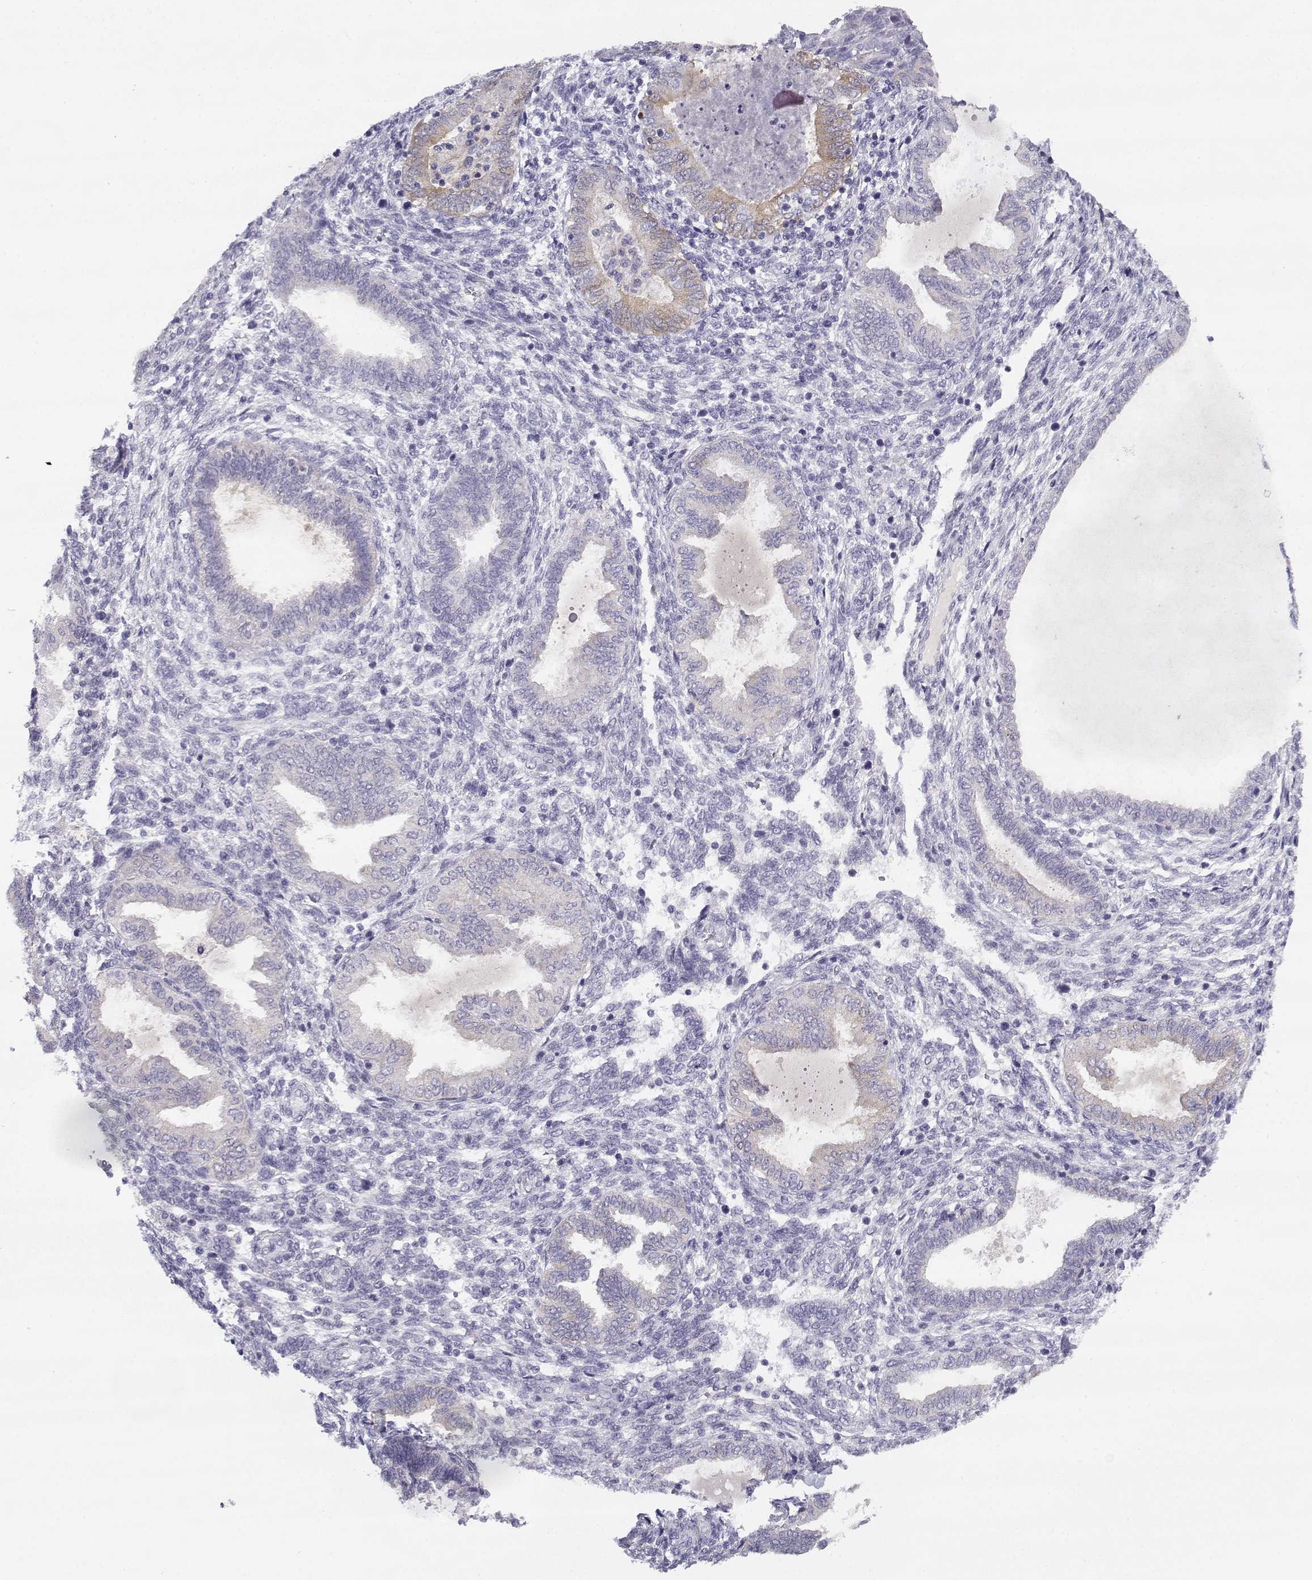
{"staining": {"intensity": "negative", "quantity": "none", "location": "none"}, "tissue": "endometrium", "cell_type": "Cells in endometrial stroma", "image_type": "normal", "snomed": [{"axis": "morphology", "description": "Normal tissue, NOS"}, {"axis": "topography", "description": "Endometrium"}], "caption": "This is an immunohistochemistry image of unremarkable human endometrium. There is no expression in cells in endometrial stroma.", "gene": "CREB3L3", "patient": {"sex": "female", "age": 42}}